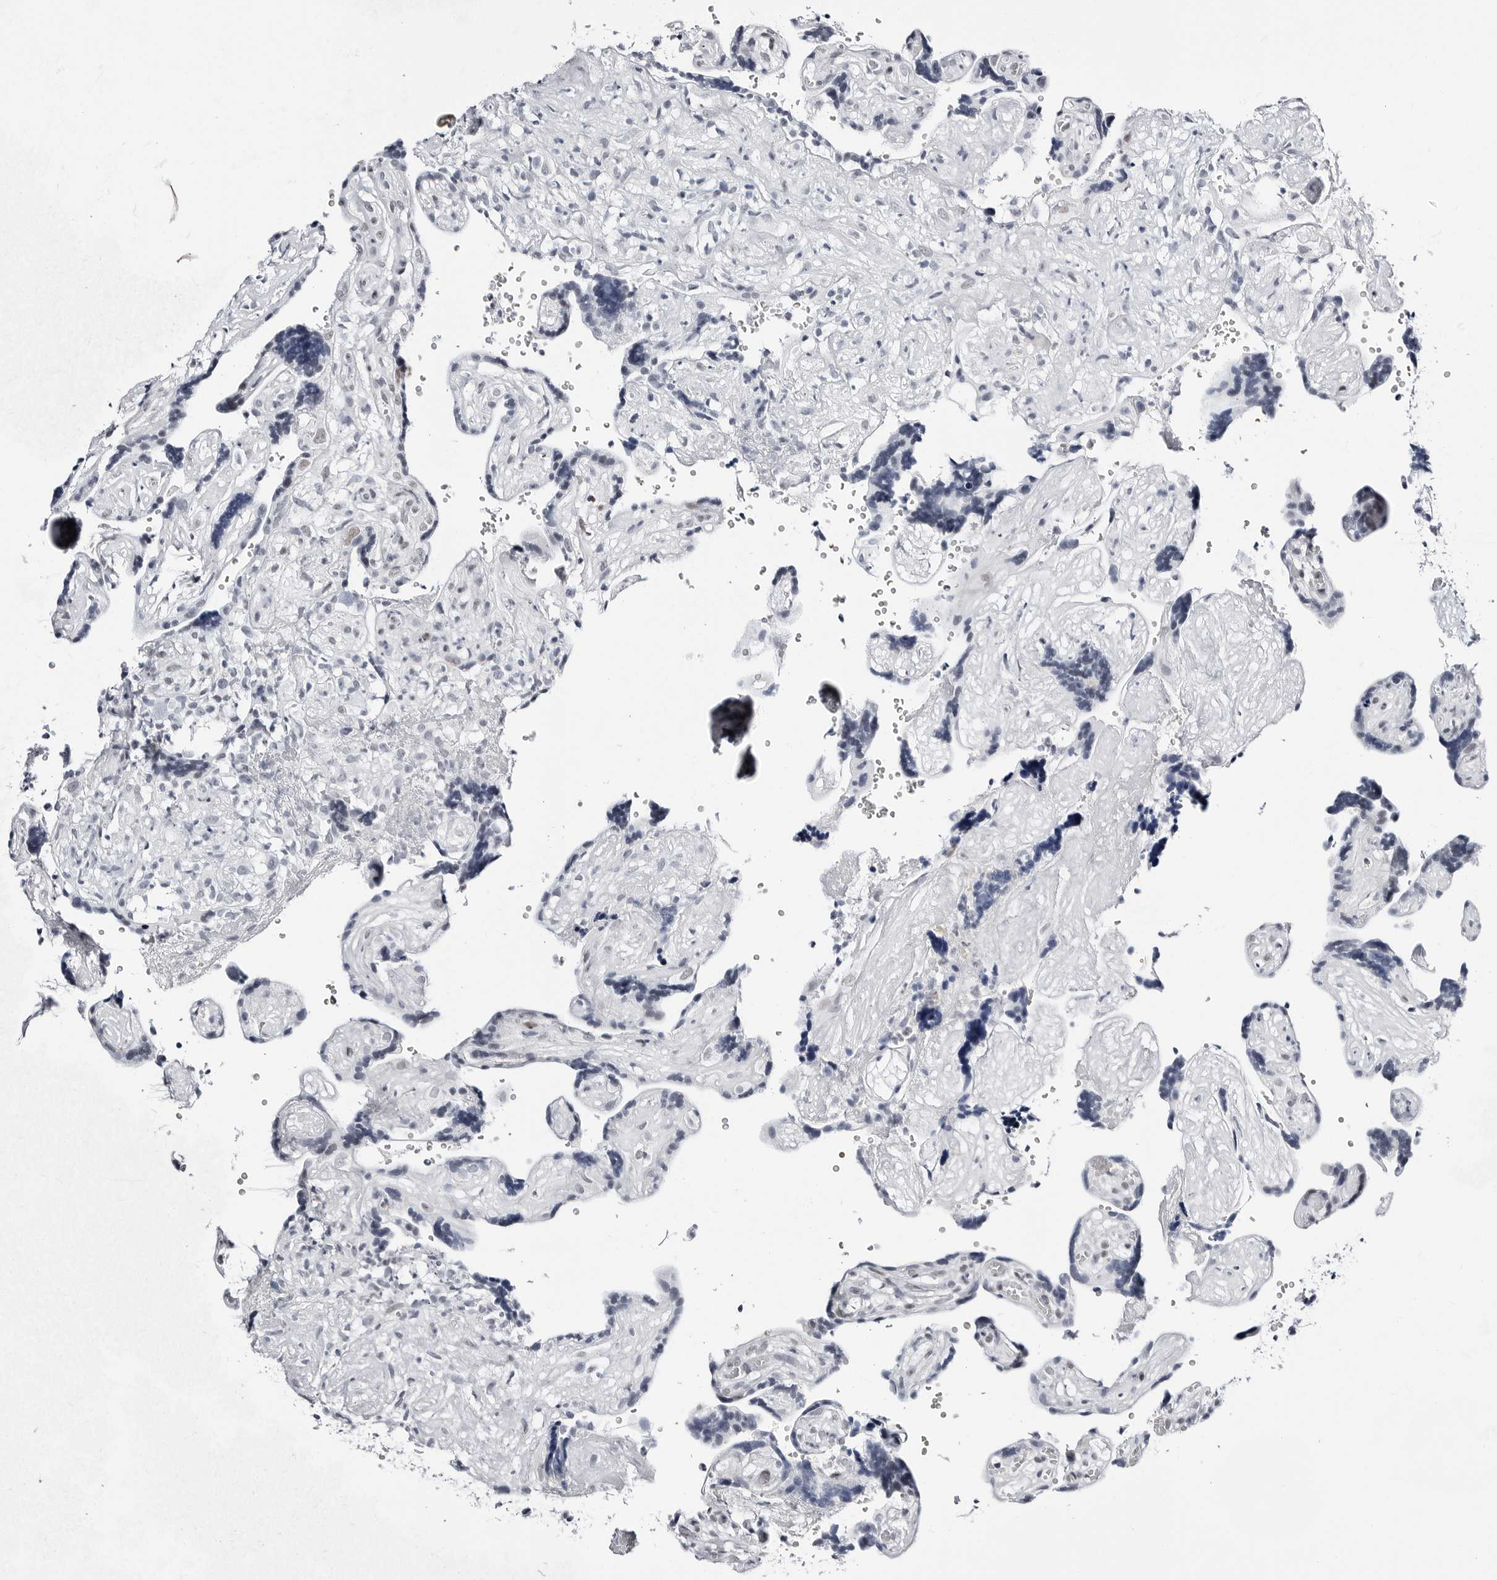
{"staining": {"intensity": "negative", "quantity": "none", "location": "none"}, "tissue": "placenta", "cell_type": "Decidual cells", "image_type": "normal", "snomed": [{"axis": "morphology", "description": "Normal tissue, NOS"}, {"axis": "topography", "description": "Placenta"}], "caption": "A histopathology image of human placenta is negative for staining in decidual cells. (DAB (3,3'-diaminobenzidine) immunohistochemistry (IHC) visualized using brightfield microscopy, high magnification).", "gene": "VEZF1", "patient": {"sex": "female", "age": 30}}